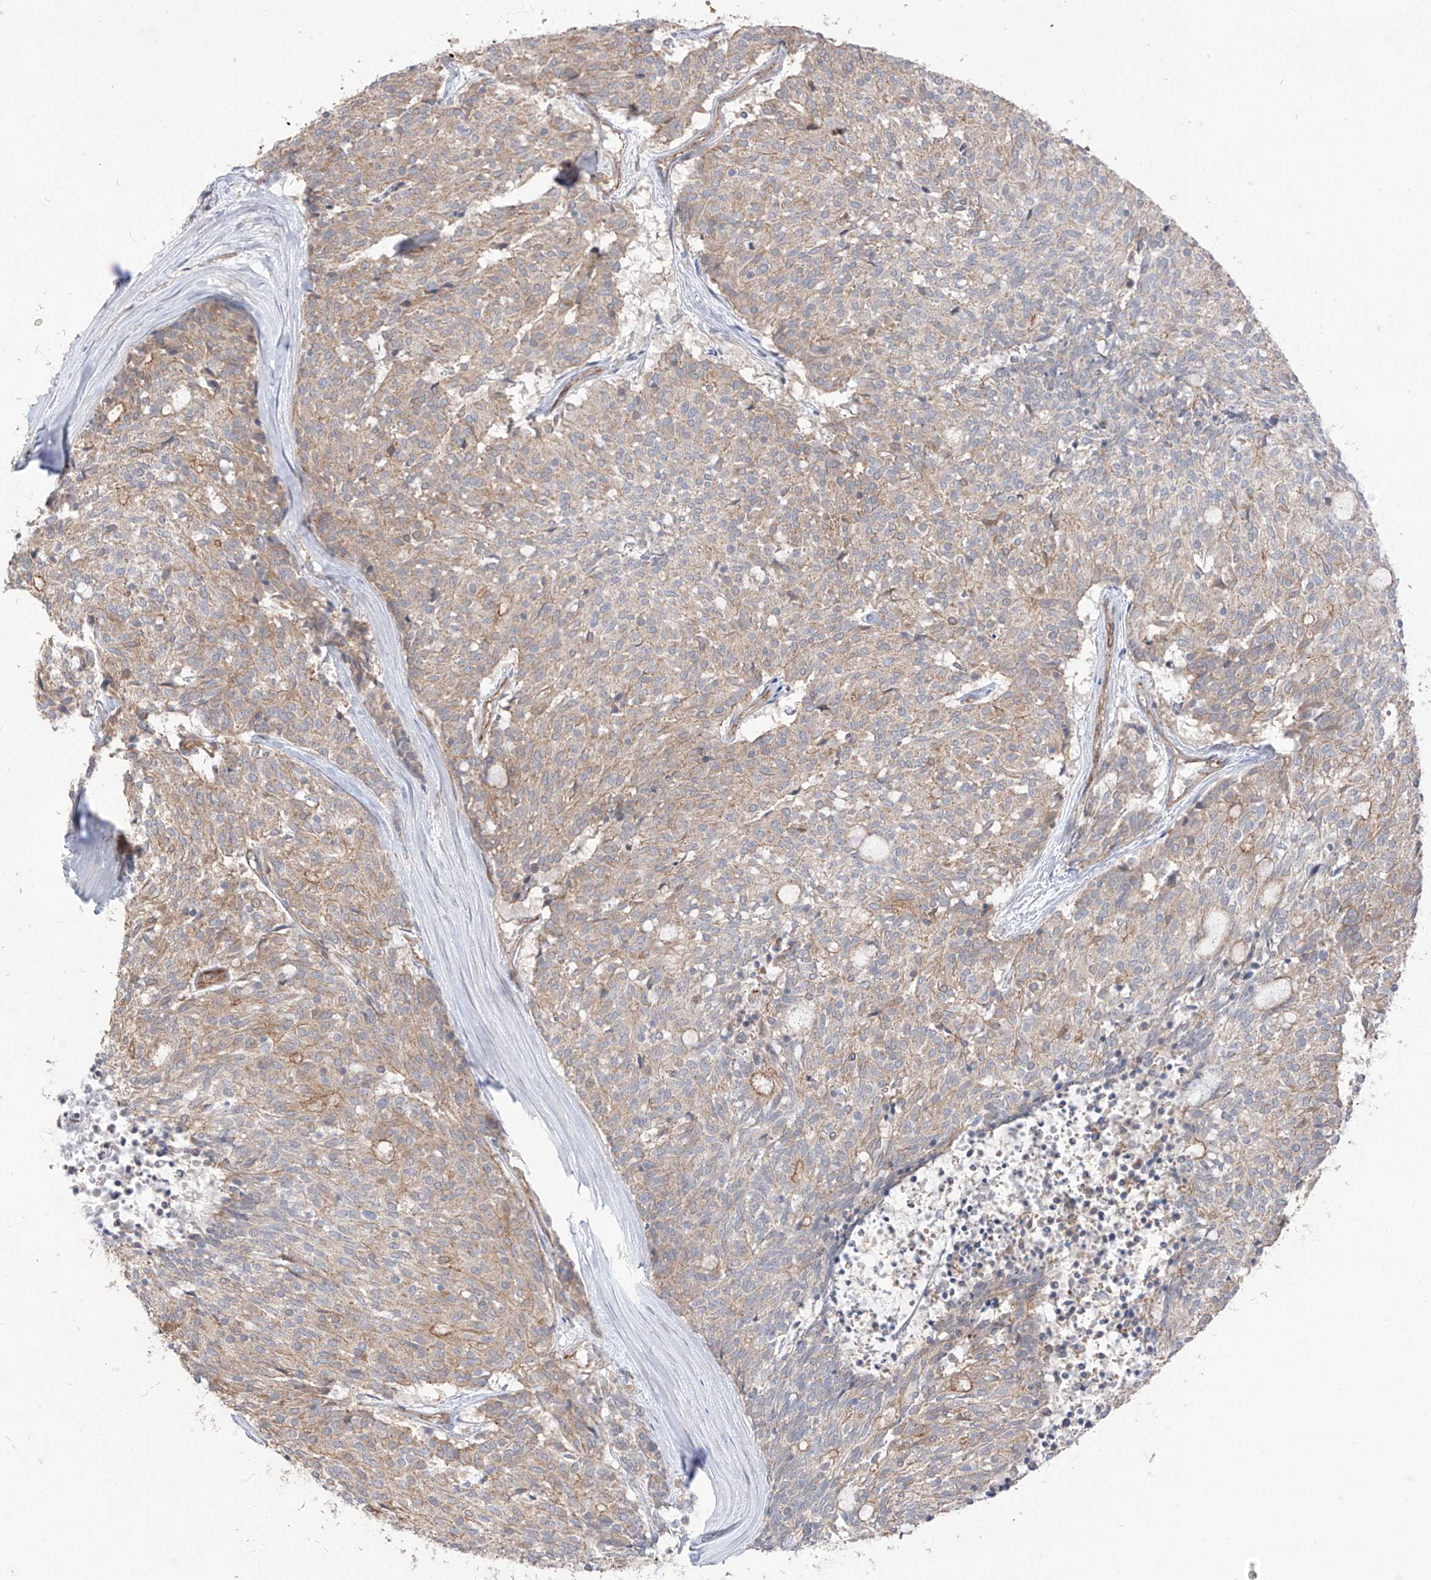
{"staining": {"intensity": "weak", "quantity": "25%-75%", "location": "cytoplasmic/membranous"}, "tissue": "carcinoid", "cell_type": "Tumor cells", "image_type": "cancer", "snomed": [{"axis": "morphology", "description": "Carcinoid, malignant, NOS"}, {"axis": "topography", "description": "Pancreas"}], "caption": "Approximately 25%-75% of tumor cells in malignant carcinoid demonstrate weak cytoplasmic/membranous protein positivity as visualized by brown immunohistochemical staining.", "gene": "EPHX4", "patient": {"sex": "female", "age": 54}}